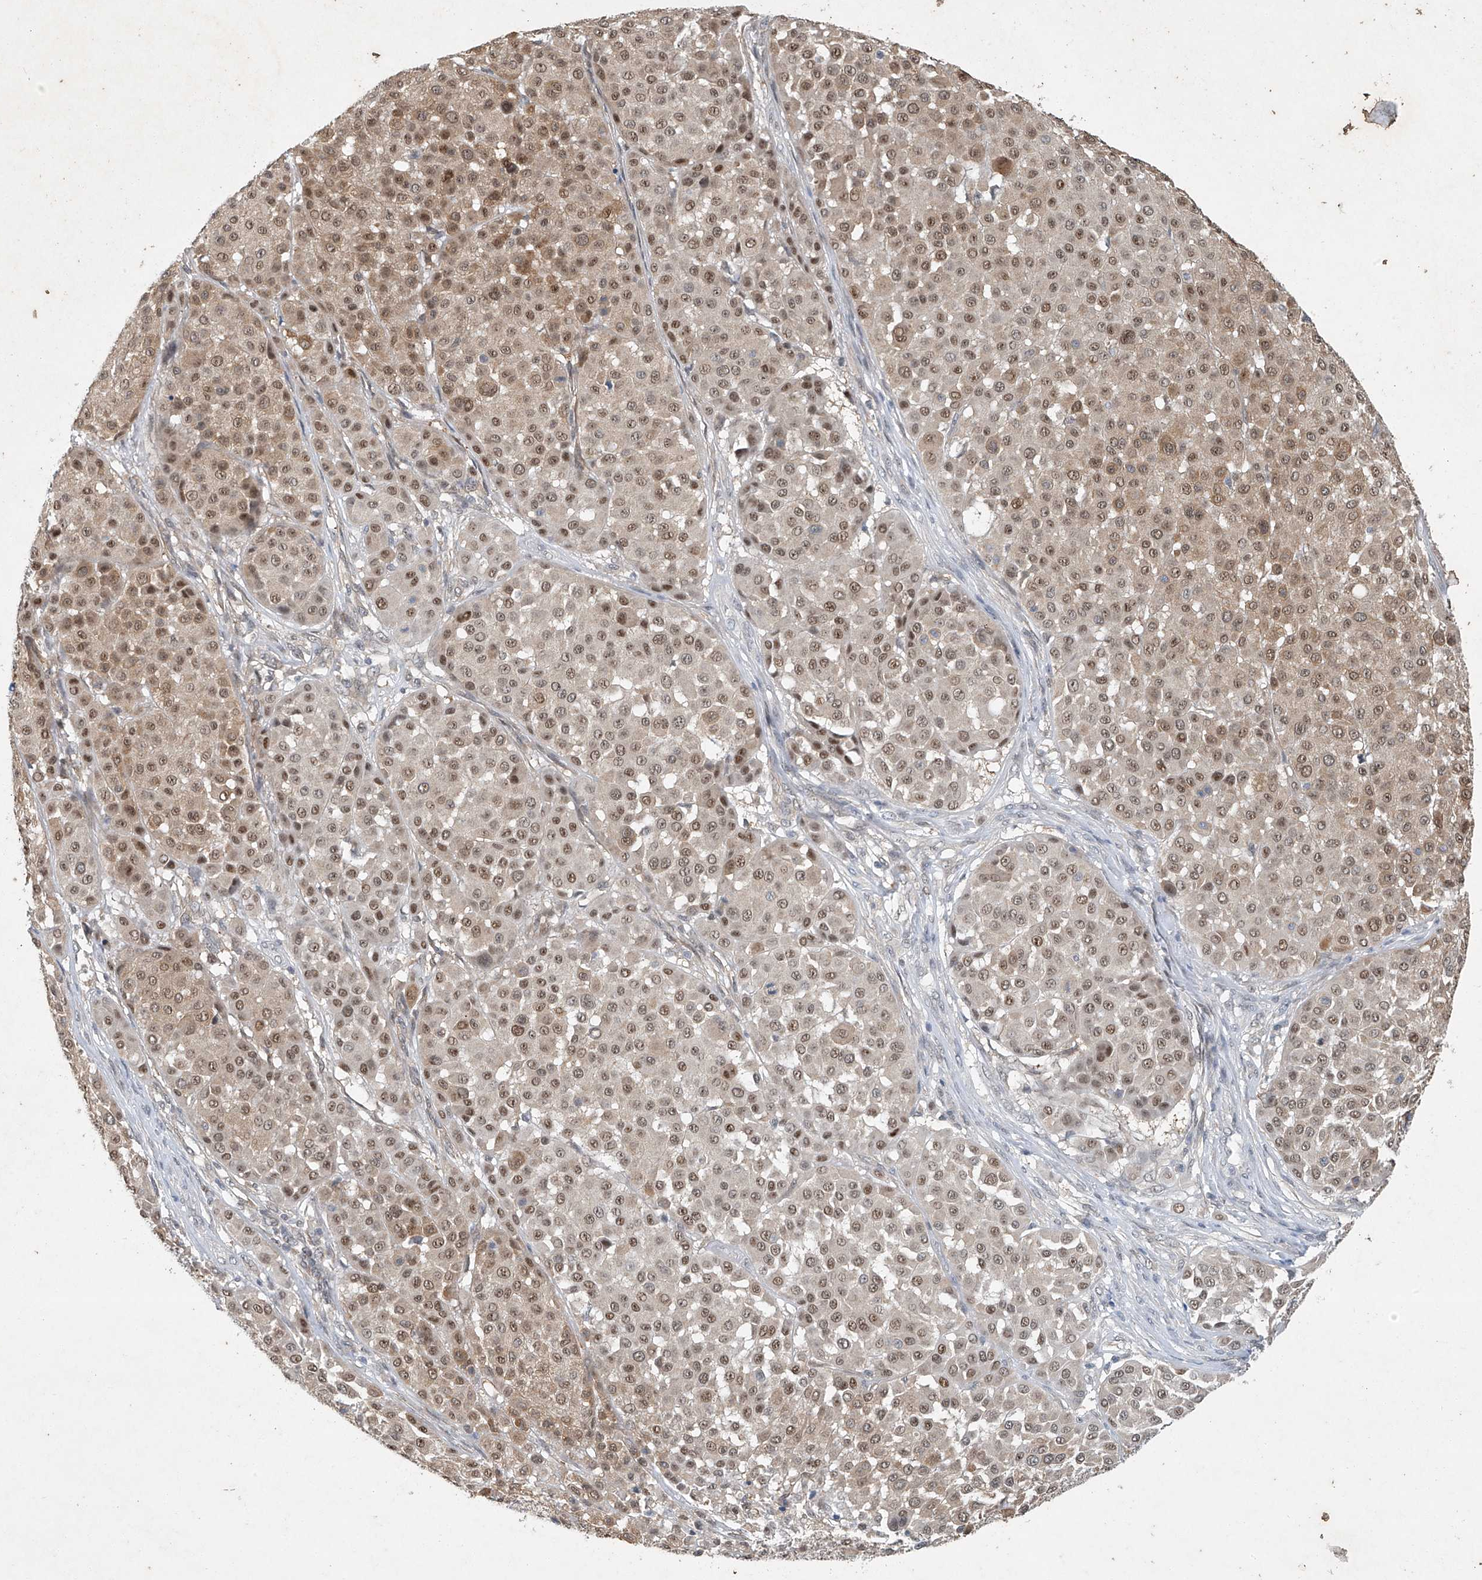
{"staining": {"intensity": "moderate", "quantity": ">75%", "location": "cytoplasmic/membranous,nuclear"}, "tissue": "melanoma", "cell_type": "Tumor cells", "image_type": "cancer", "snomed": [{"axis": "morphology", "description": "Malignant melanoma, Metastatic site"}, {"axis": "topography", "description": "Soft tissue"}], "caption": "A brown stain shows moderate cytoplasmic/membranous and nuclear expression of a protein in human melanoma tumor cells.", "gene": "TAF8", "patient": {"sex": "male", "age": 41}}